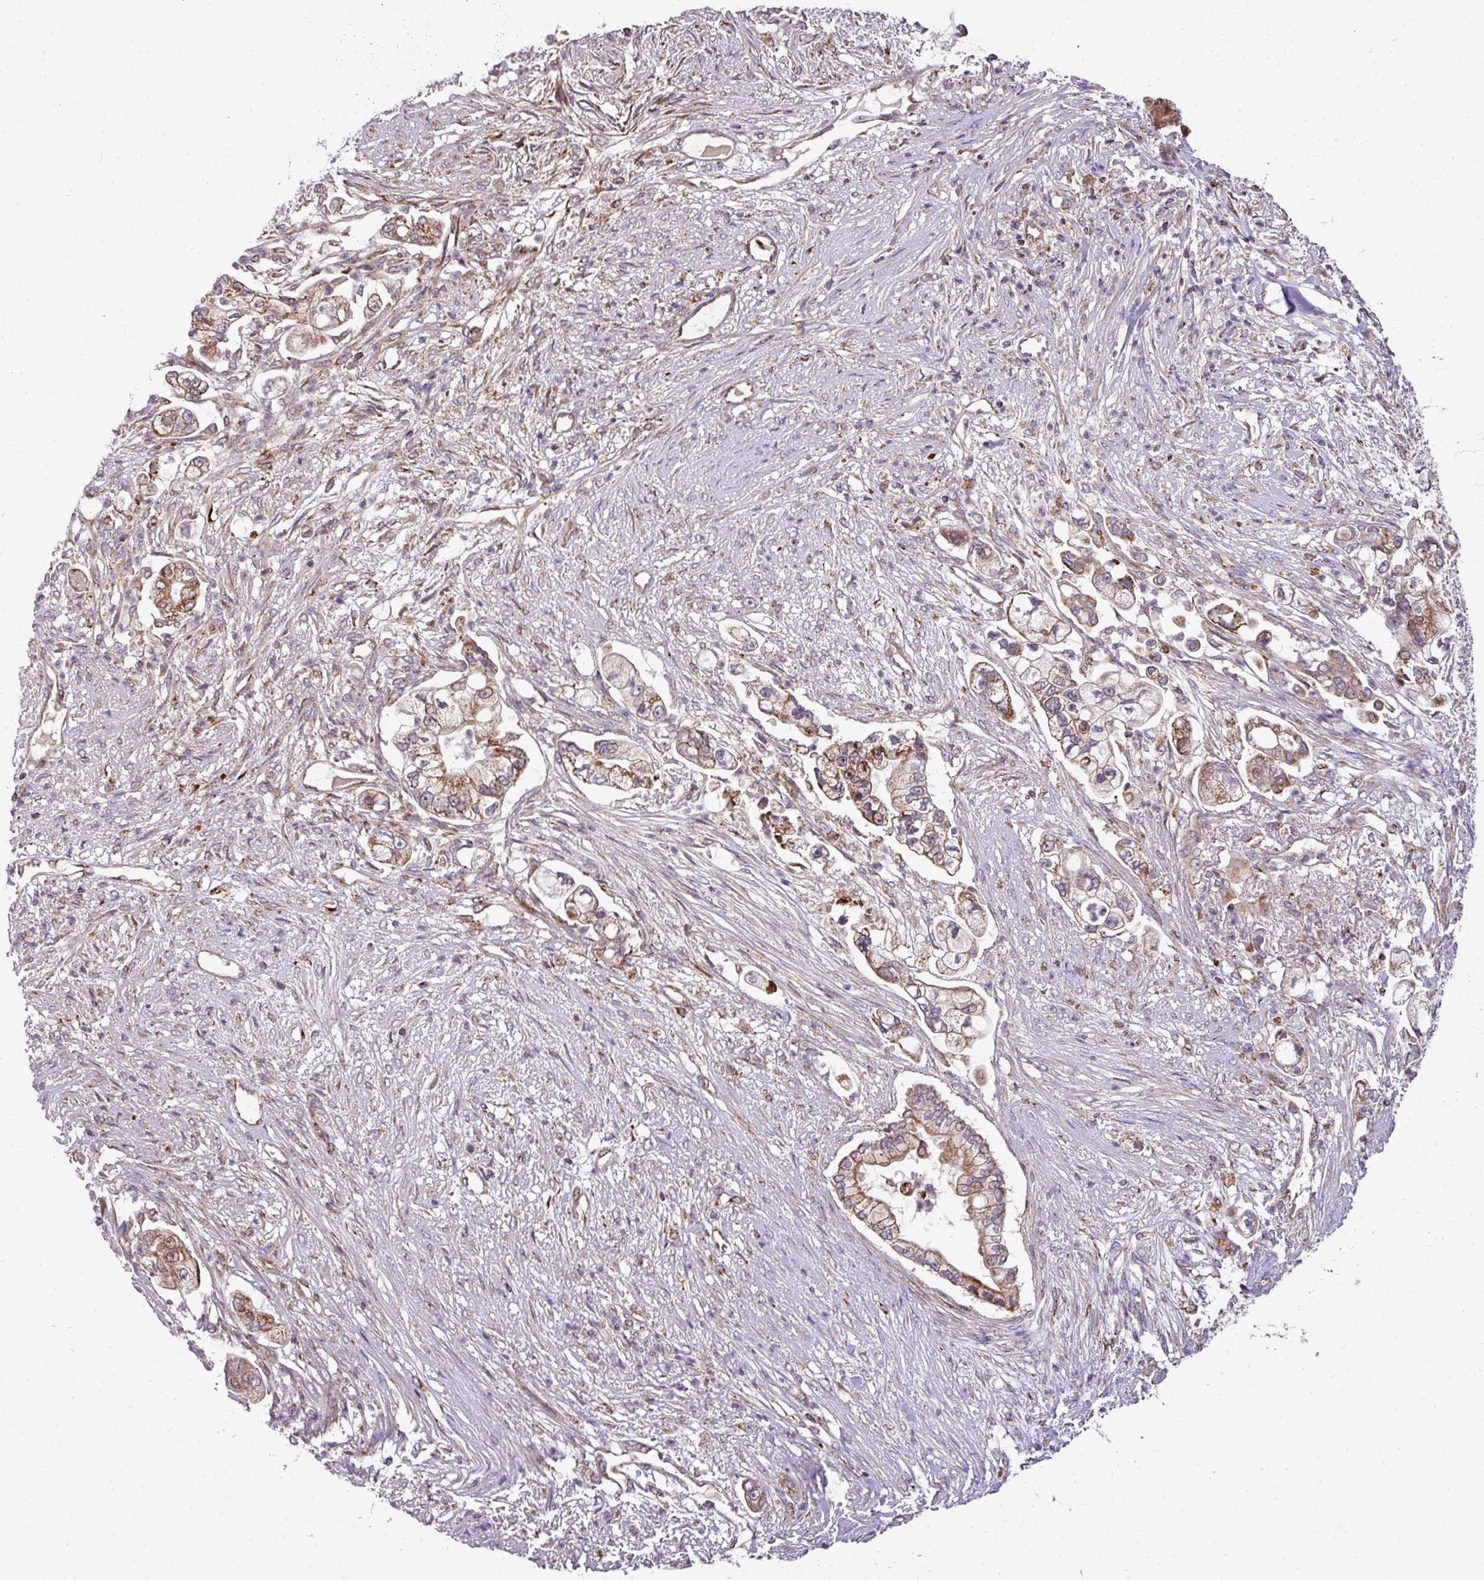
{"staining": {"intensity": "moderate", "quantity": ">75%", "location": "cytoplasmic/membranous"}, "tissue": "pancreatic cancer", "cell_type": "Tumor cells", "image_type": "cancer", "snomed": [{"axis": "morphology", "description": "Adenocarcinoma, NOS"}, {"axis": "topography", "description": "Pancreas"}], "caption": "A histopathology image showing moderate cytoplasmic/membranous positivity in approximately >75% of tumor cells in adenocarcinoma (pancreatic), as visualized by brown immunohistochemical staining.", "gene": "PRELID3B", "patient": {"sex": "female", "age": 69}}